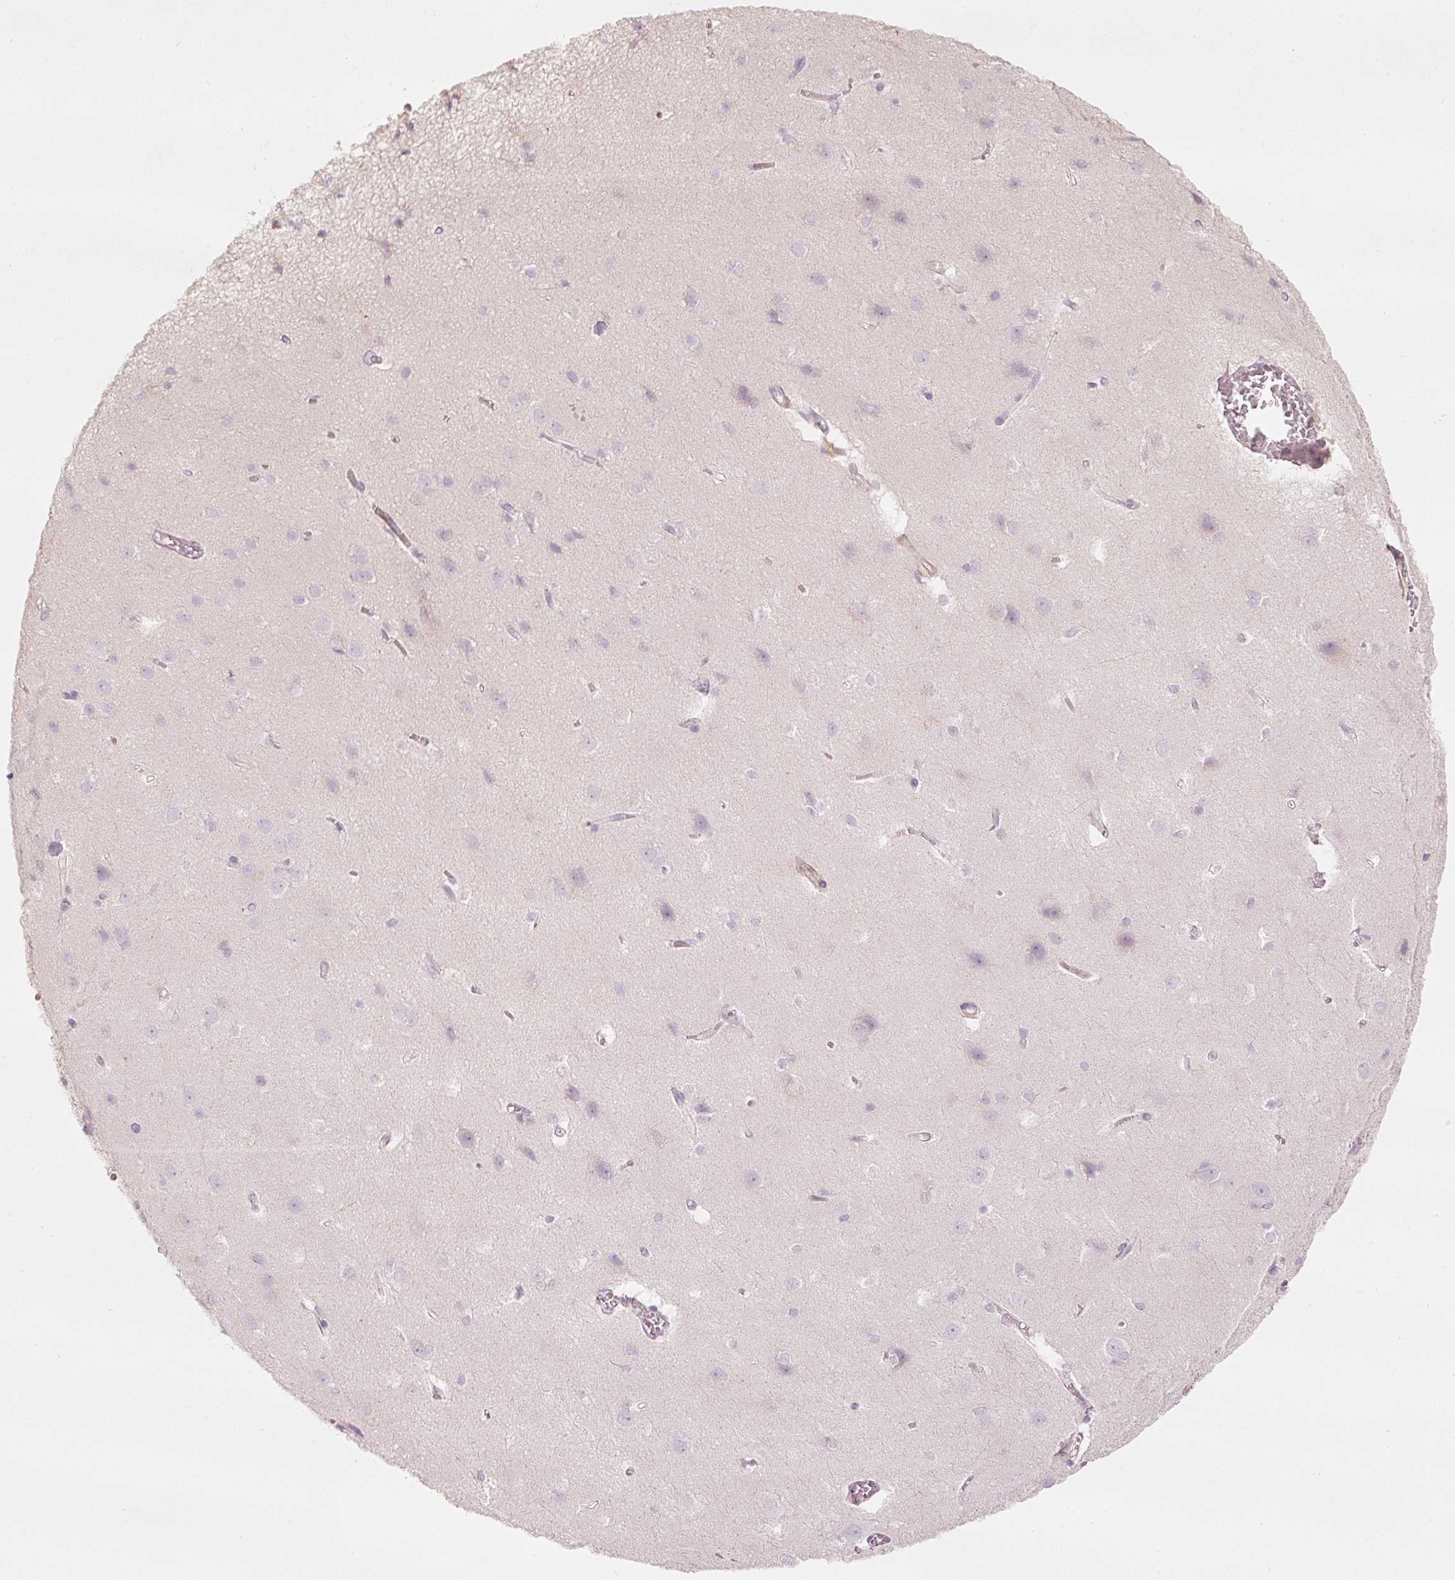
{"staining": {"intensity": "weak", "quantity": "<25%", "location": "cytoplasmic/membranous"}, "tissue": "cerebral cortex", "cell_type": "Endothelial cells", "image_type": "normal", "snomed": [{"axis": "morphology", "description": "Normal tissue, NOS"}, {"axis": "topography", "description": "Cerebral cortex"}], "caption": "Endothelial cells show no significant expression in unremarkable cerebral cortex.", "gene": "TREX2", "patient": {"sex": "male", "age": 37}}